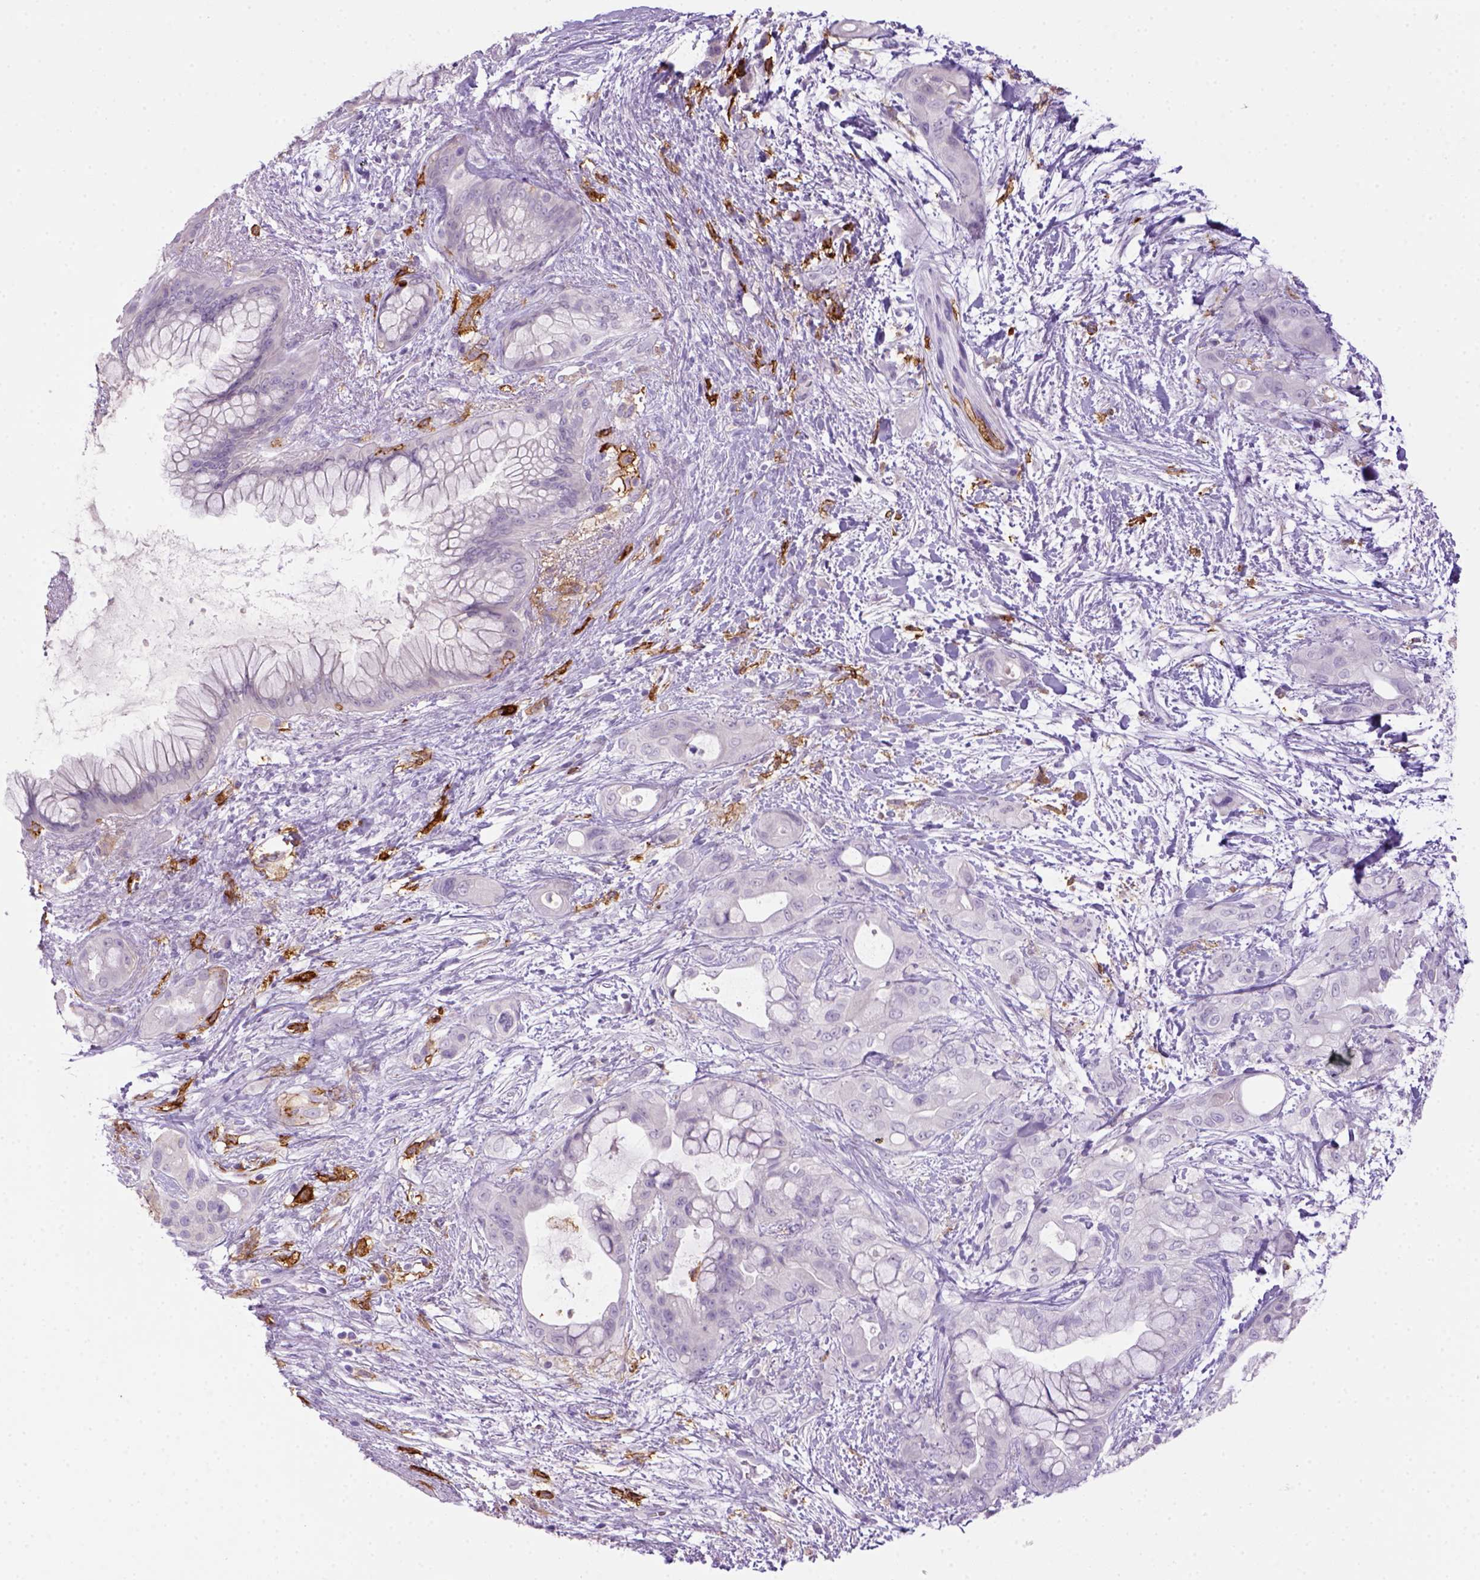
{"staining": {"intensity": "negative", "quantity": "none", "location": "none"}, "tissue": "pancreatic cancer", "cell_type": "Tumor cells", "image_type": "cancer", "snomed": [{"axis": "morphology", "description": "Adenocarcinoma, NOS"}, {"axis": "topography", "description": "Pancreas"}], "caption": "Immunohistochemical staining of pancreatic cancer (adenocarcinoma) reveals no significant expression in tumor cells.", "gene": "CD14", "patient": {"sex": "male", "age": 71}}